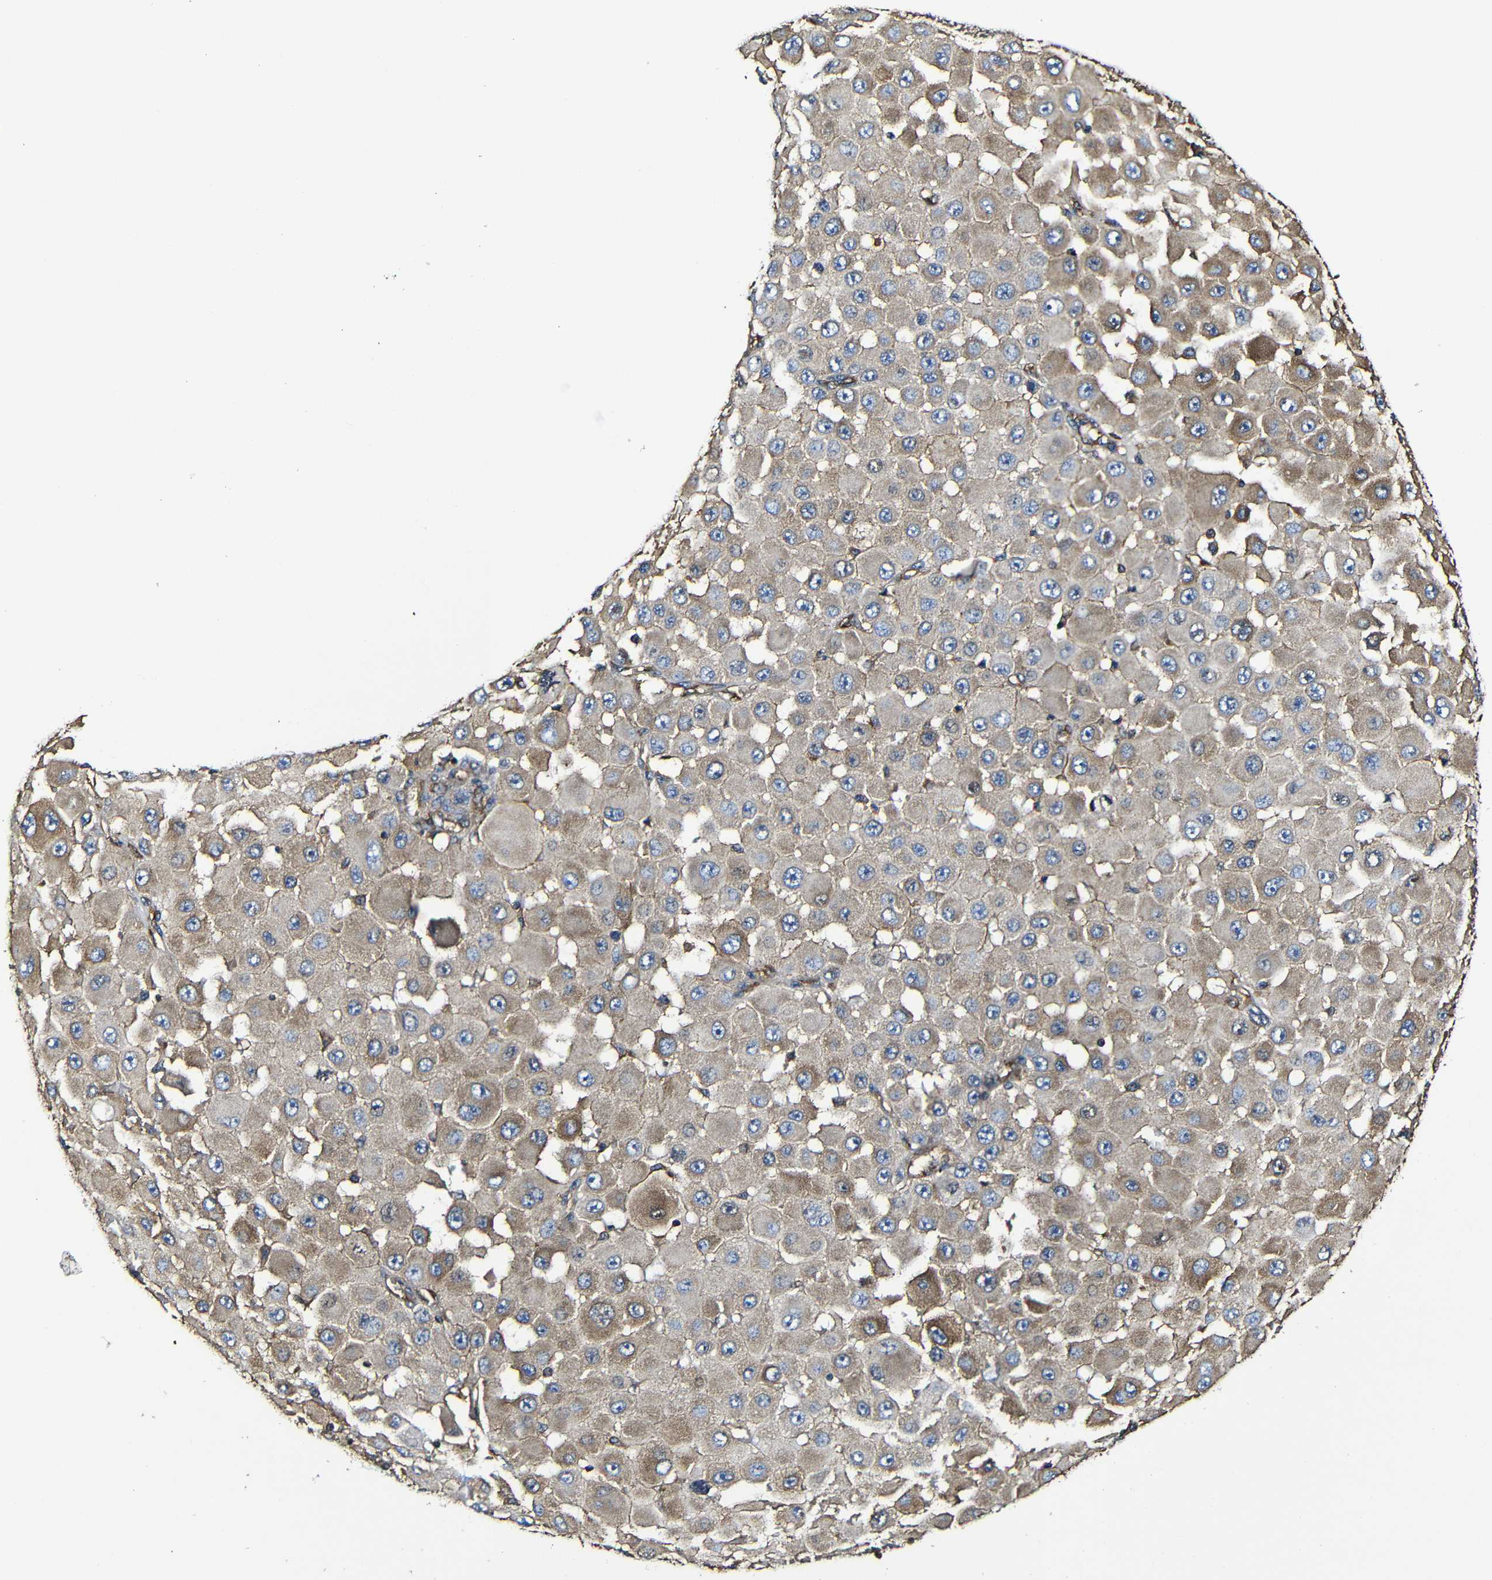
{"staining": {"intensity": "weak", "quantity": ">75%", "location": "cytoplasmic/membranous"}, "tissue": "melanoma", "cell_type": "Tumor cells", "image_type": "cancer", "snomed": [{"axis": "morphology", "description": "Malignant melanoma, NOS"}, {"axis": "topography", "description": "Skin"}], "caption": "Immunohistochemistry (IHC) staining of melanoma, which displays low levels of weak cytoplasmic/membranous staining in approximately >75% of tumor cells indicating weak cytoplasmic/membranous protein staining. The staining was performed using DAB (3,3'-diaminobenzidine) (brown) for protein detection and nuclei were counterstained in hematoxylin (blue).", "gene": "MSN", "patient": {"sex": "female", "age": 81}}